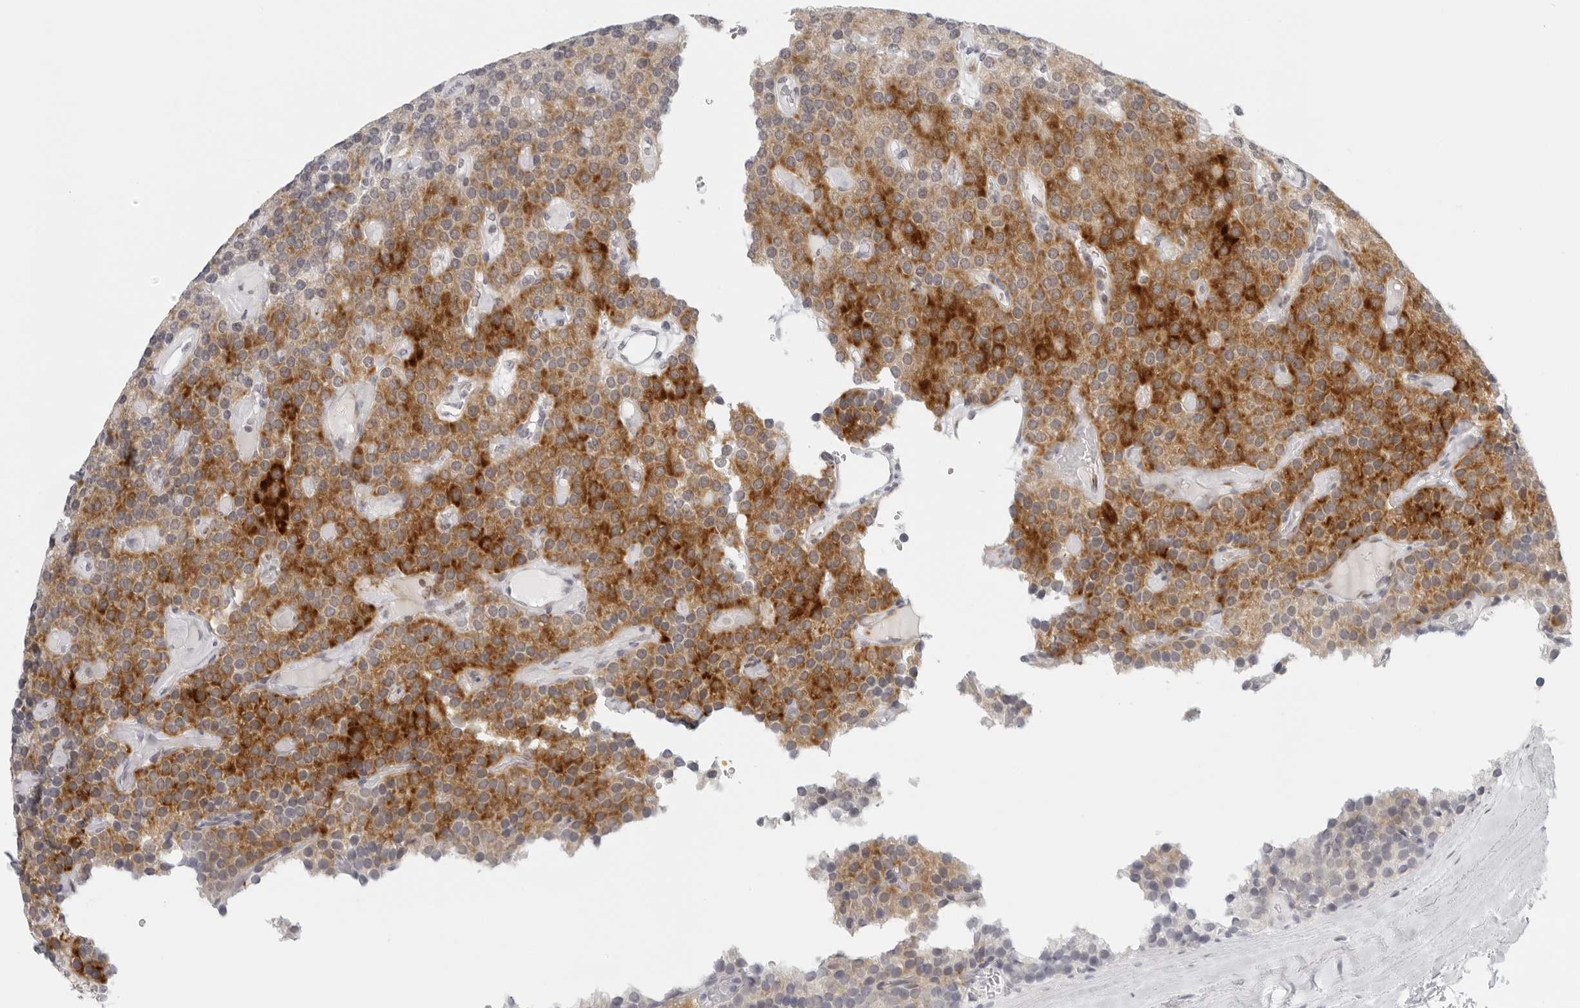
{"staining": {"intensity": "strong", "quantity": "25%-75%", "location": "cytoplasmic/membranous"}, "tissue": "parathyroid gland", "cell_type": "Glandular cells", "image_type": "normal", "snomed": [{"axis": "morphology", "description": "Normal tissue, NOS"}, {"axis": "morphology", "description": "Adenoma, NOS"}, {"axis": "topography", "description": "Parathyroid gland"}], "caption": "Parathyroid gland was stained to show a protein in brown. There is high levels of strong cytoplasmic/membranous positivity in about 25%-75% of glandular cells. The protein of interest is shown in brown color, while the nuclei are stained blue.", "gene": "RPS6KC1", "patient": {"sex": "female", "age": 86}}